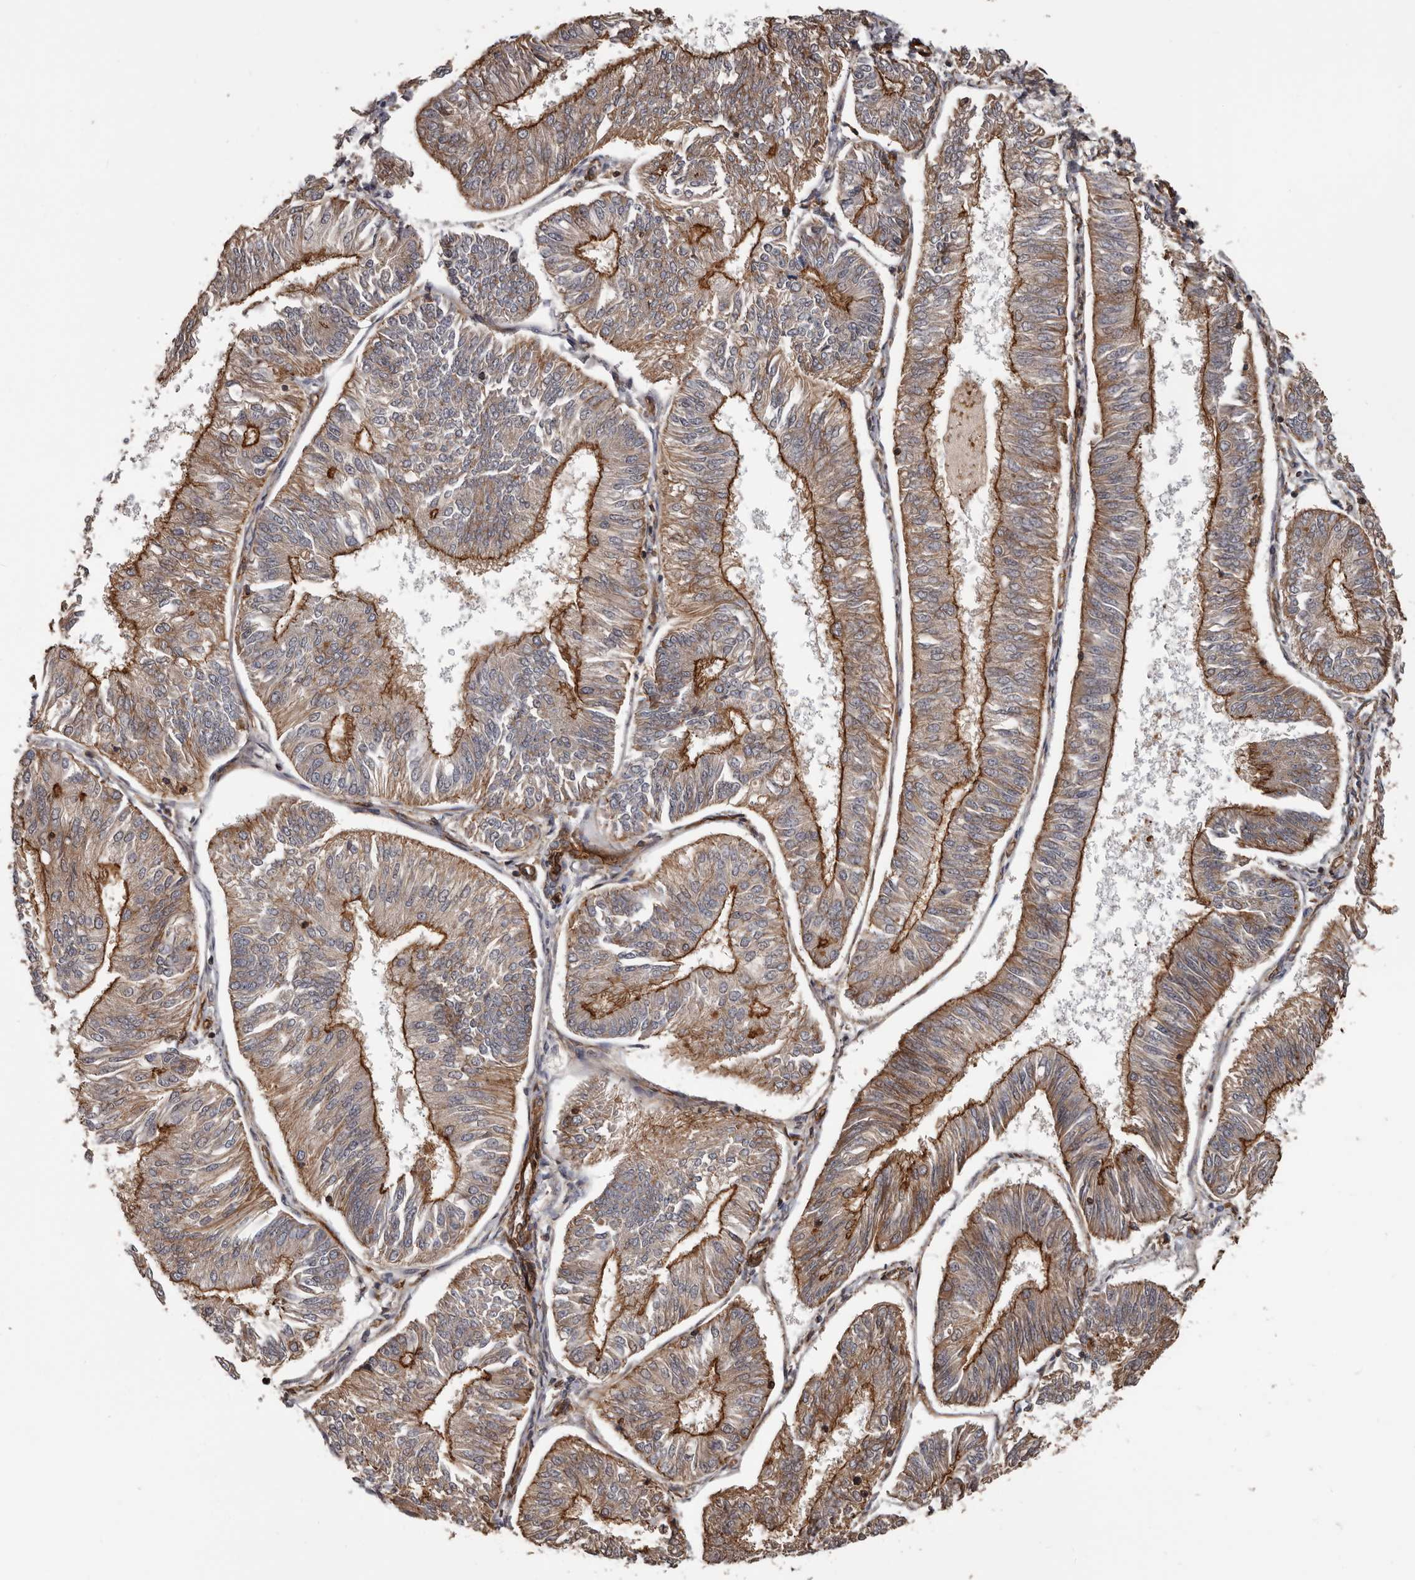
{"staining": {"intensity": "moderate", "quantity": ">75%", "location": "cytoplasmic/membranous"}, "tissue": "endometrial cancer", "cell_type": "Tumor cells", "image_type": "cancer", "snomed": [{"axis": "morphology", "description": "Adenocarcinoma, NOS"}, {"axis": "topography", "description": "Endometrium"}], "caption": "Endometrial adenocarcinoma tissue reveals moderate cytoplasmic/membranous staining in about >75% of tumor cells", "gene": "PNRC2", "patient": {"sex": "female", "age": 58}}